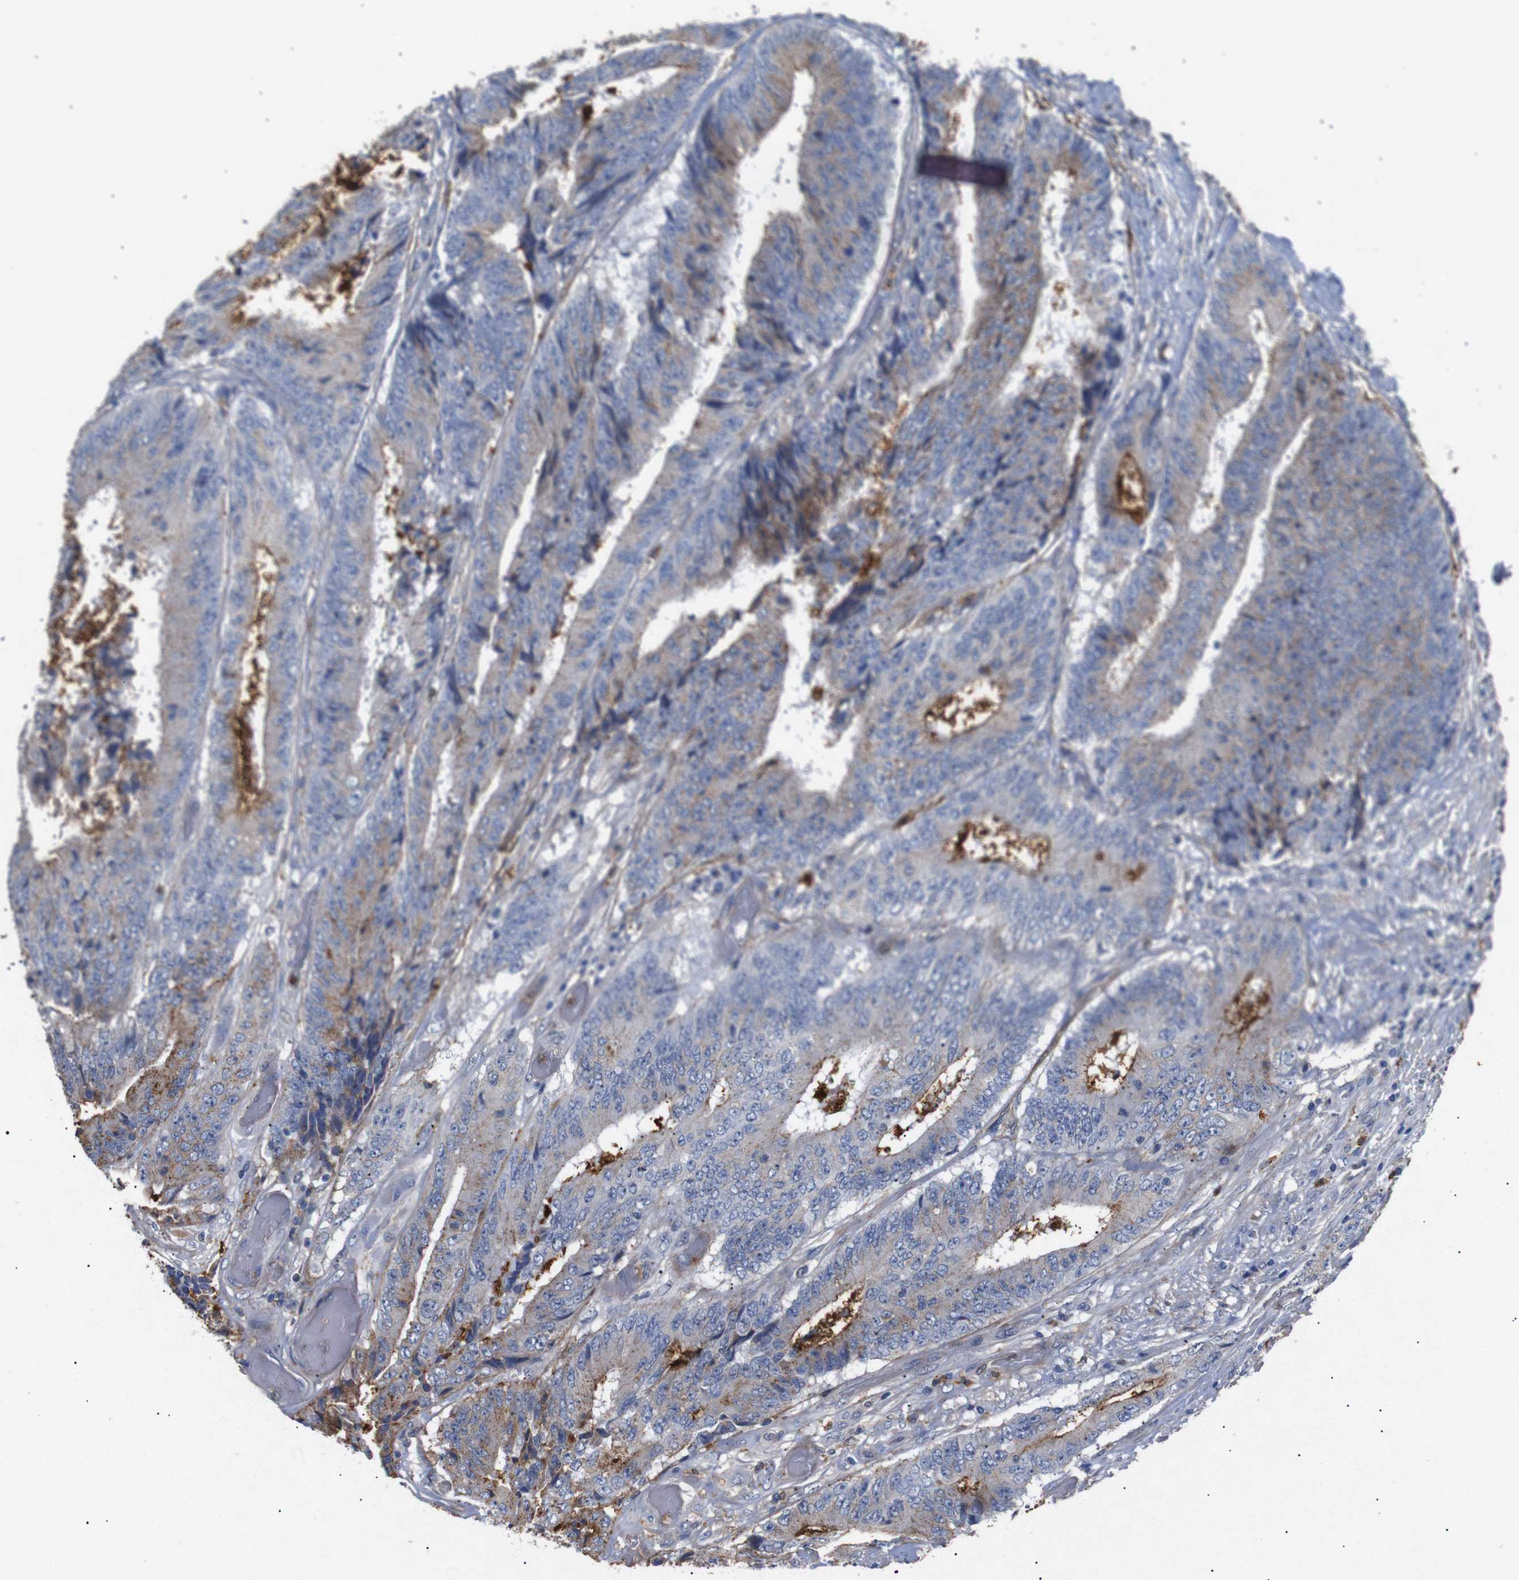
{"staining": {"intensity": "moderate", "quantity": "25%-75%", "location": "cytoplasmic/membranous"}, "tissue": "colorectal cancer", "cell_type": "Tumor cells", "image_type": "cancer", "snomed": [{"axis": "morphology", "description": "Adenocarcinoma, NOS"}, {"axis": "topography", "description": "Rectum"}], "caption": "Immunohistochemical staining of adenocarcinoma (colorectal) displays moderate cytoplasmic/membranous protein staining in about 25%-75% of tumor cells.", "gene": "SDCBP", "patient": {"sex": "male", "age": 72}}